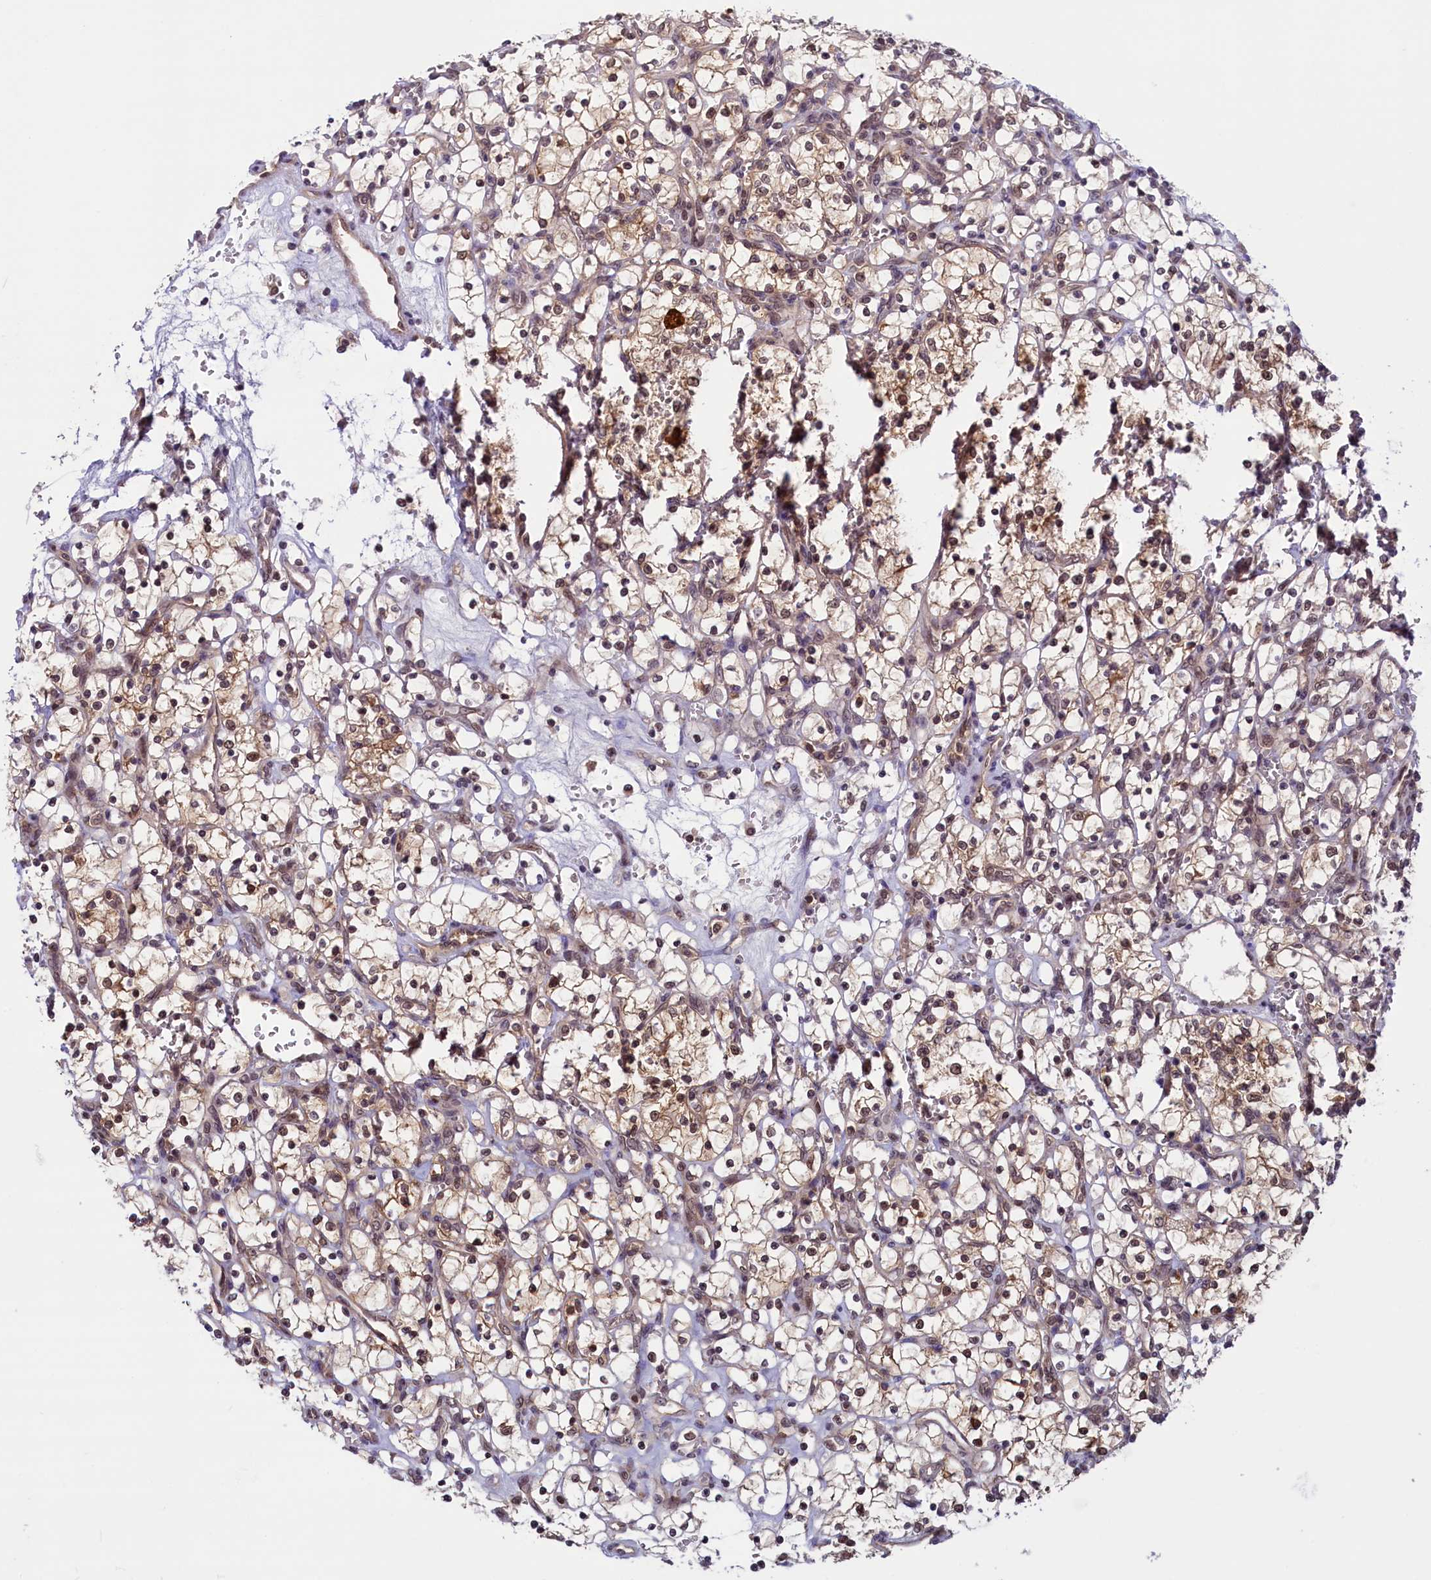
{"staining": {"intensity": "weak", "quantity": "25%-75%", "location": "cytoplasmic/membranous,nuclear"}, "tissue": "renal cancer", "cell_type": "Tumor cells", "image_type": "cancer", "snomed": [{"axis": "morphology", "description": "Adenocarcinoma, NOS"}, {"axis": "topography", "description": "Kidney"}], "caption": "Protein staining of renal adenocarcinoma tissue reveals weak cytoplasmic/membranous and nuclear expression in approximately 25%-75% of tumor cells. (DAB (3,3'-diaminobenzidine) IHC with brightfield microscopy, high magnification).", "gene": "SLC7A6OS", "patient": {"sex": "female", "age": 69}}